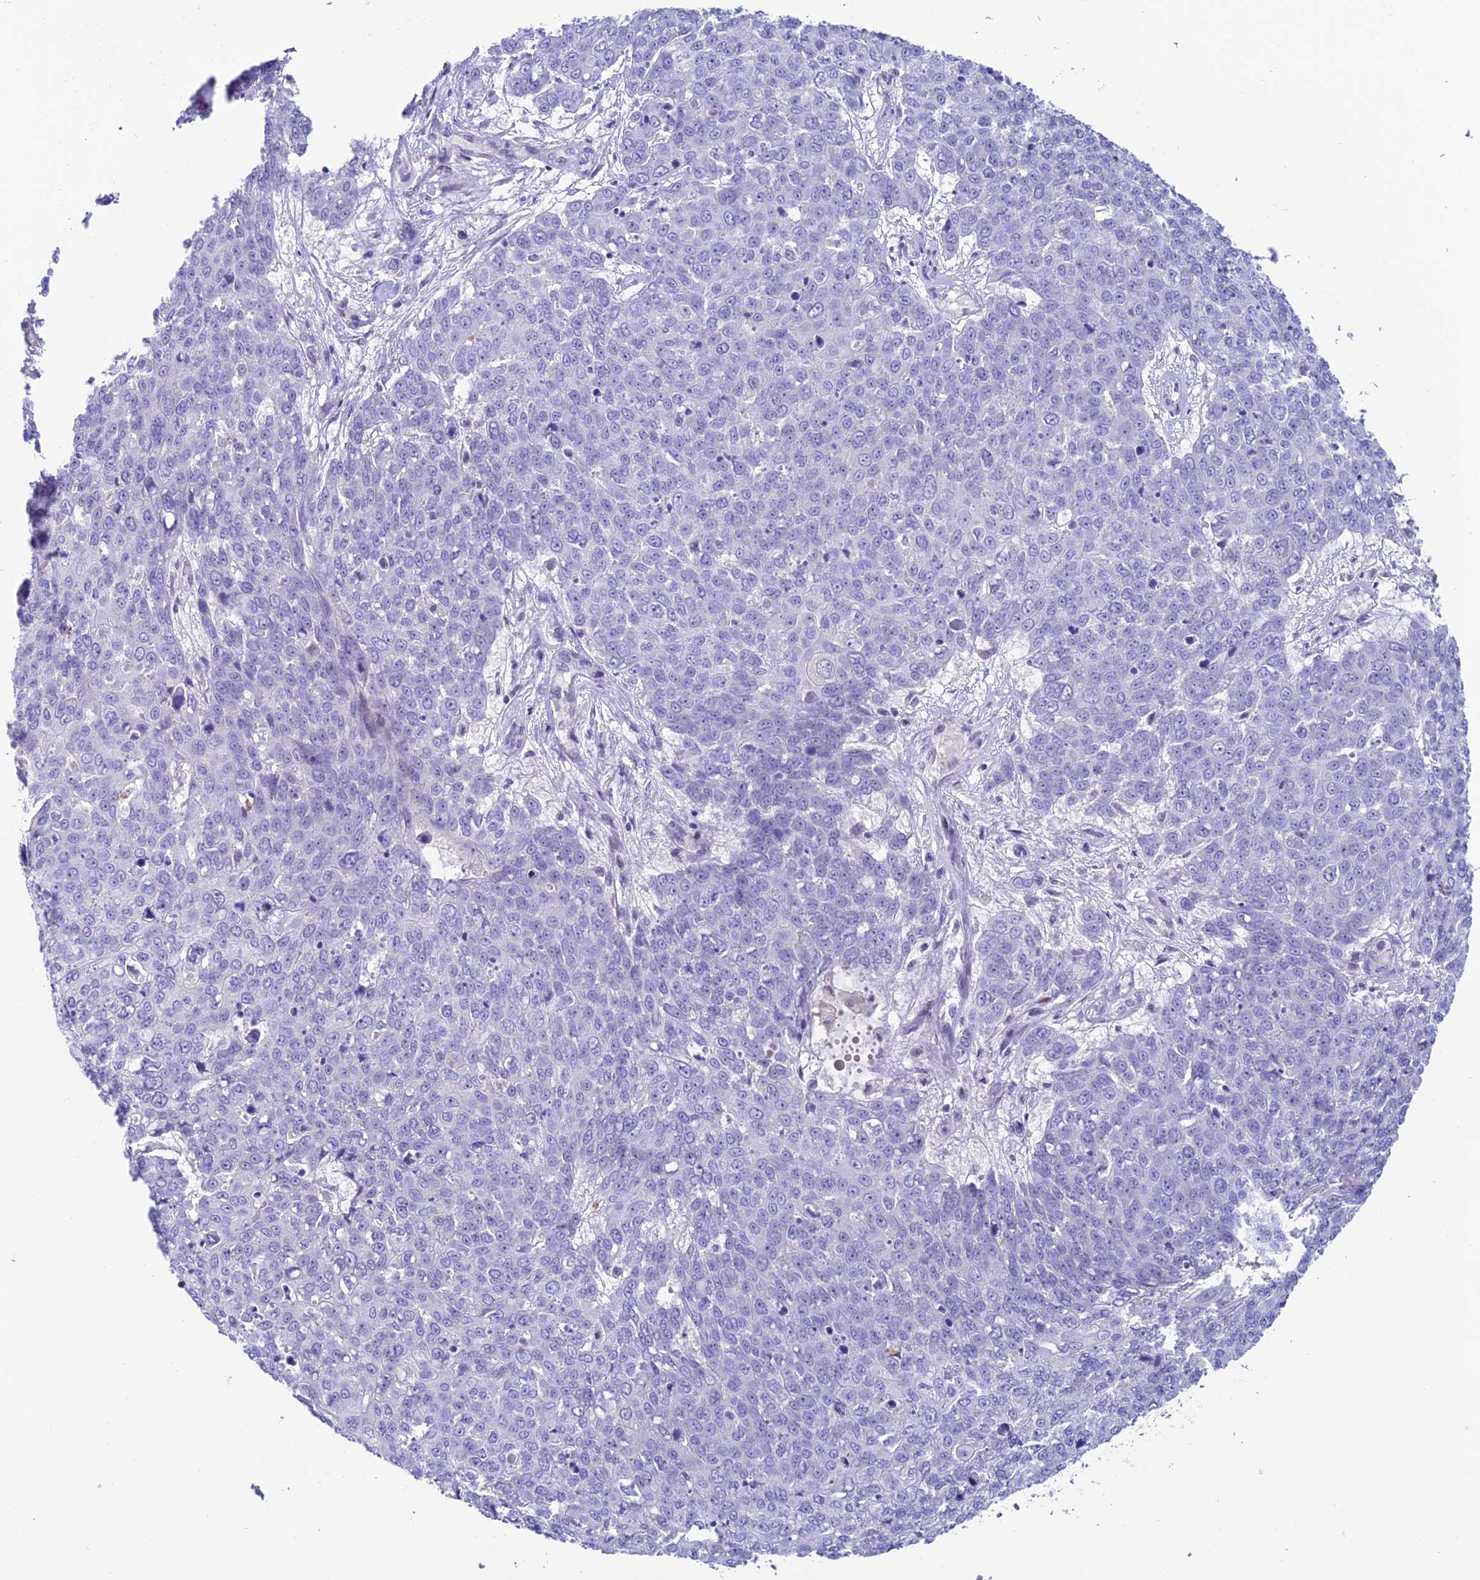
{"staining": {"intensity": "negative", "quantity": "none", "location": "none"}, "tissue": "skin cancer", "cell_type": "Tumor cells", "image_type": "cancer", "snomed": [{"axis": "morphology", "description": "Squamous cell carcinoma, NOS"}, {"axis": "topography", "description": "Skin"}], "caption": "Micrograph shows no significant protein positivity in tumor cells of skin cancer. (DAB IHC visualized using brightfield microscopy, high magnification).", "gene": "SLC10A1", "patient": {"sex": "male", "age": 71}}